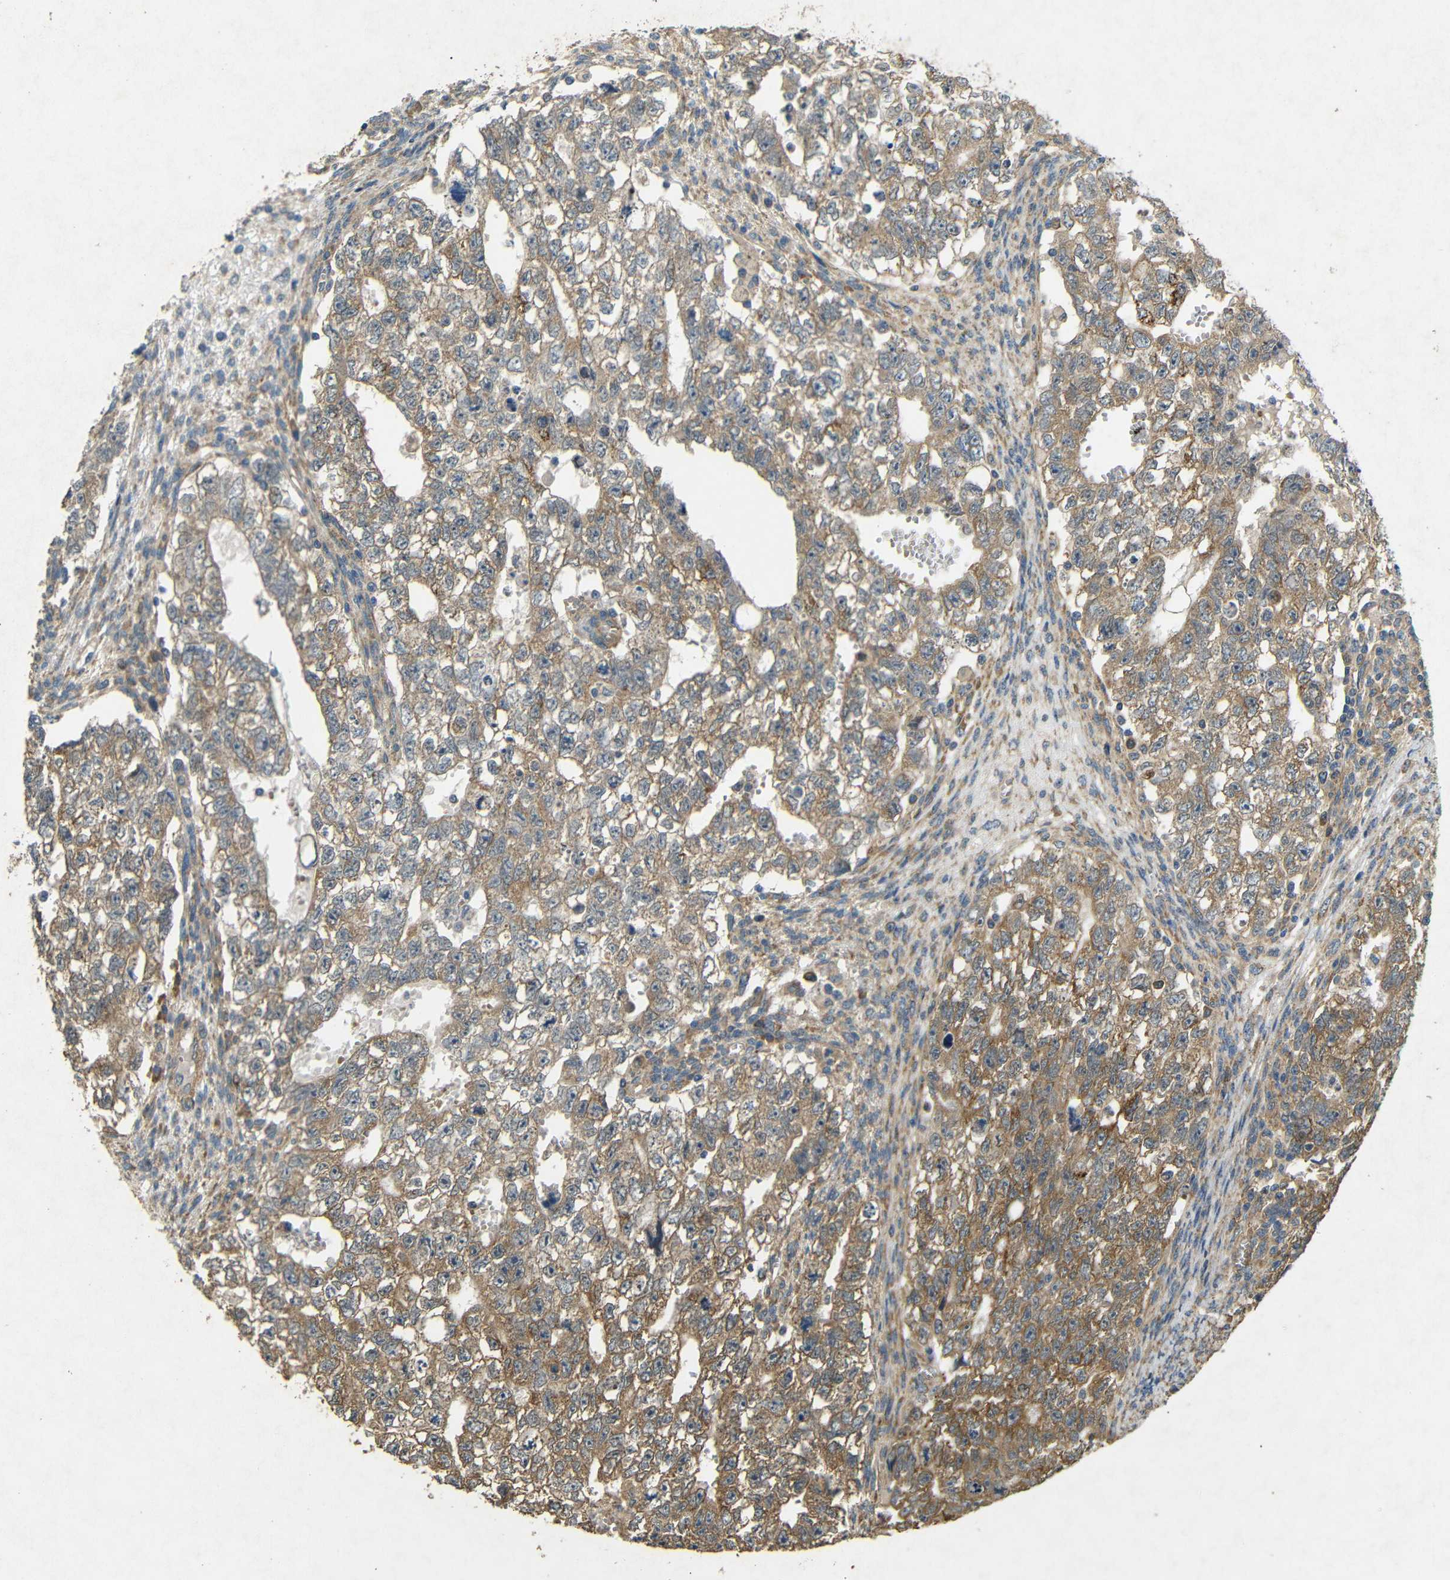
{"staining": {"intensity": "moderate", "quantity": "25%-75%", "location": "cytoplasmic/membranous"}, "tissue": "testis cancer", "cell_type": "Tumor cells", "image_type": "cancer", "snomed": [{"axis": "morphology", "description": "Seminoma, NOS"}, {"axis": "morphology", "description": "Carcinoma, Embryonal, NOS"}, {"axis": "topography", "description": "Testis"}], "caption": "There is medium levels of moderate cytoplasmic/membranous positivity in tumor cells of testis cancer, as demonstrated by immunohistochemical staining (brown color).", "gene": "BNIP3", "patient": {"sex": "male", "age": 38}}